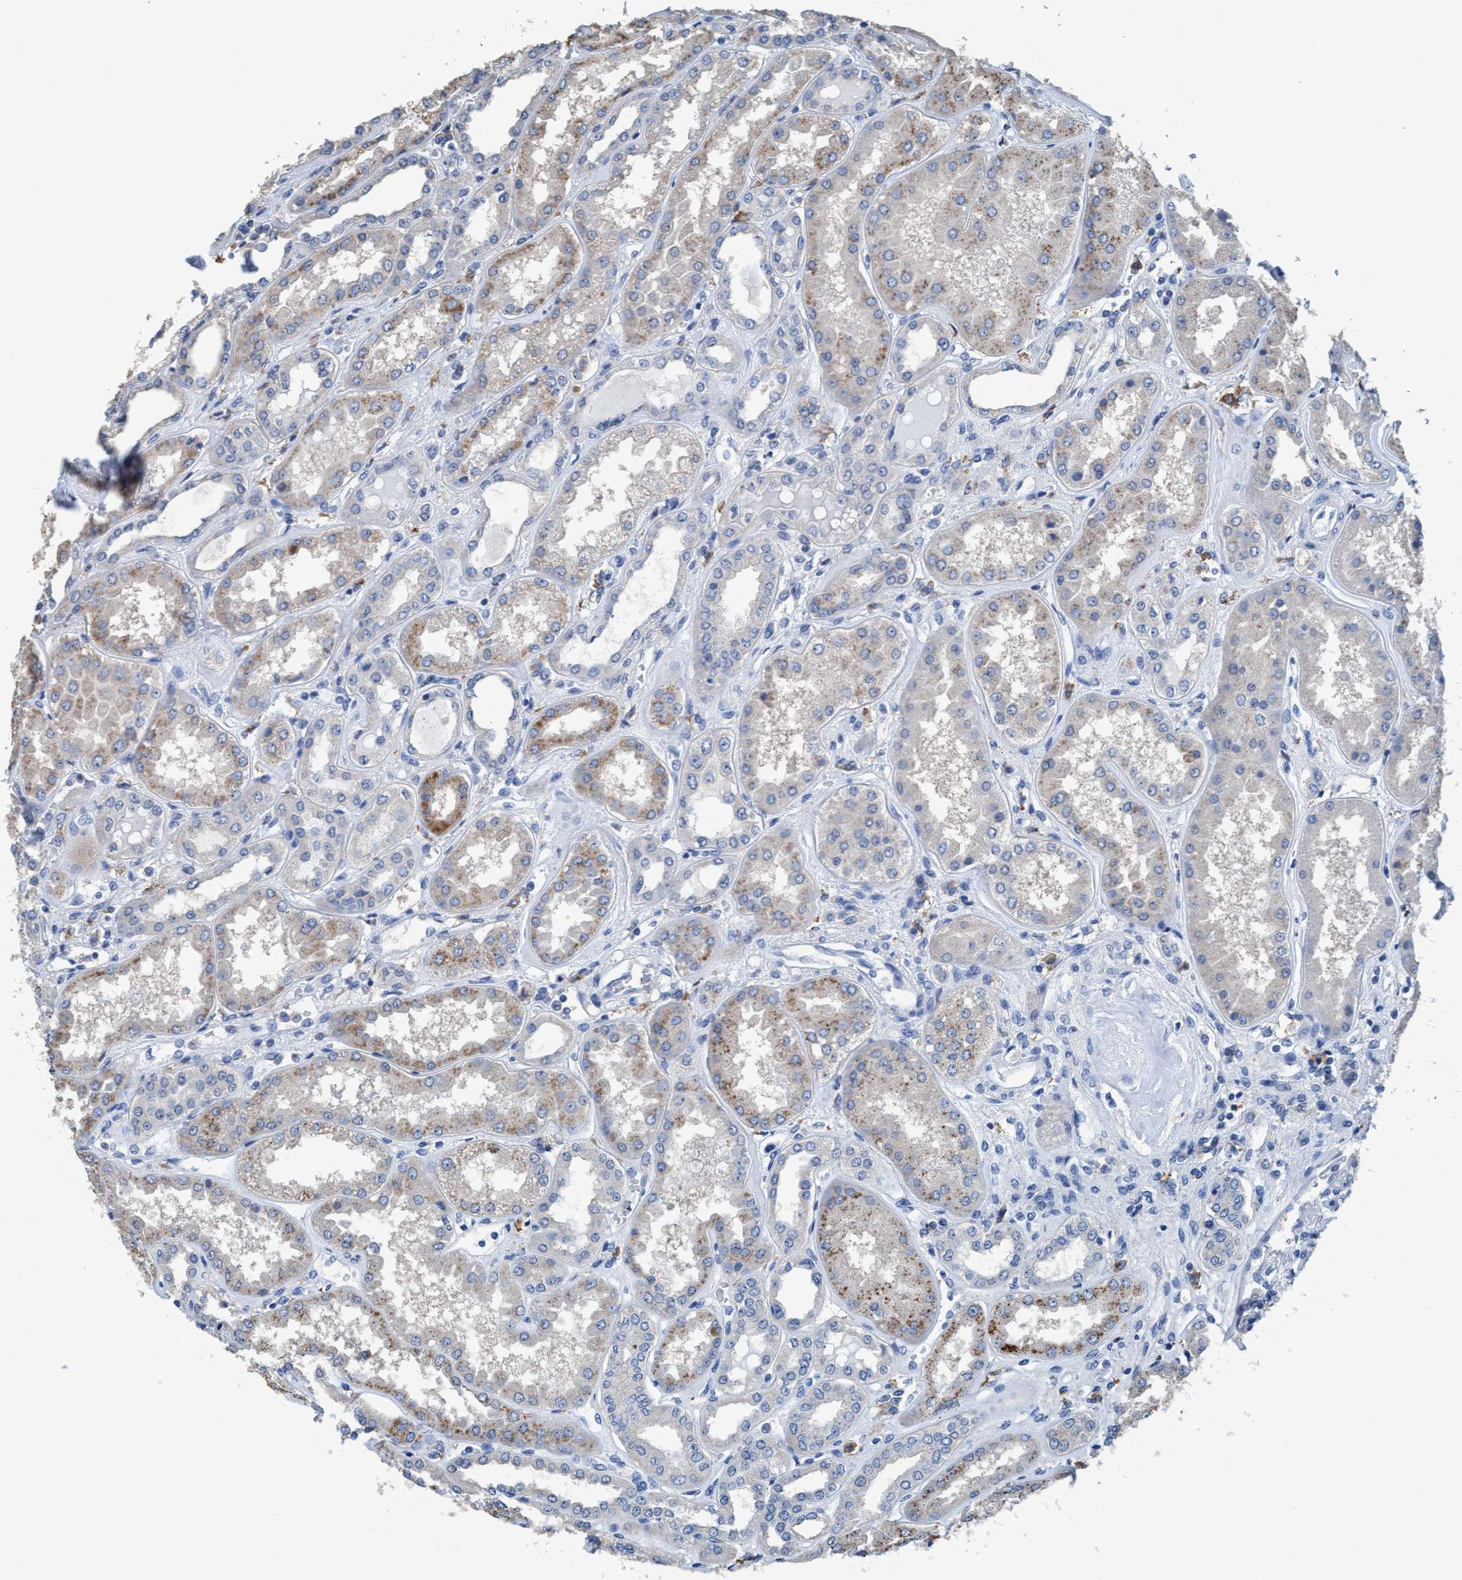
{"staining": {"intensity": "negative", "quantity": "none", "location": "none"}, "tissue": "kidney", "cell_type": "Cells in glomeruli", "image_type": "normal", "snomed": [{"axis": "morphology", "description": "Normal tissue, NOS"}, {"axis": "topography", "description": "Kidney"}], "caption": "There is no significant expression in cells in glomeruli of kidney. The staining was performed using DAB to visualize the protein expression in brown, while the nuclei were stained in blue with hematoxylin (Magnification: 20x).", "gene": "DNAI1", "patient": {"sex": "female", "age": 56}}